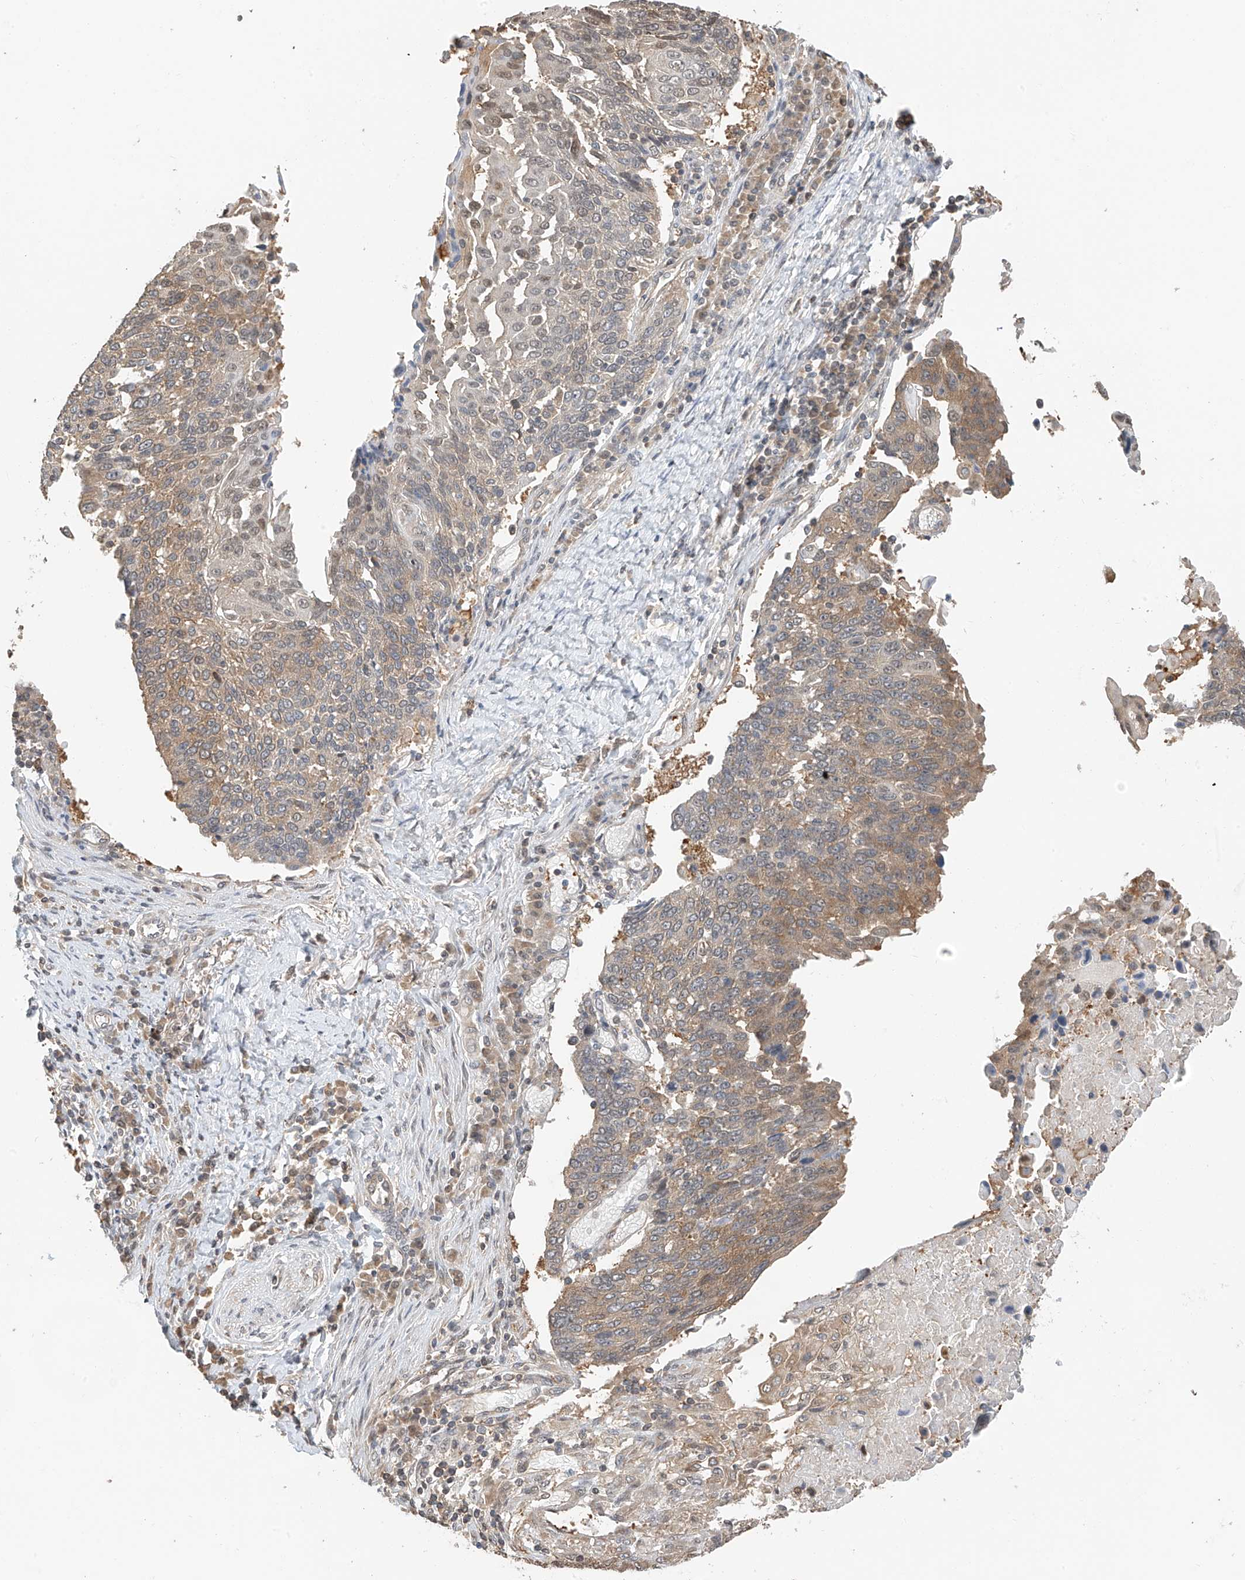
{"staining": {"intensity": "moderate", "quantity": ">75%", "location": "cytoplasmic/membranous,nuclear"}, "tissue": "lung cancer", "cell_type": "Tumor cells", "image_type": "cancer", "snomed": [{"axis": "morphology", "description": "Squamous cell carcinoma, NOS"}, {"axis": "topography", "description": "Lung"}], "caption": "Protein staining demonstrates moderate cytoplasmic/membranous and nuclear expression in about >75% of tumor cells in squamous cell carcinoma (lung).", "gene": "PPA2", "patient": {"sex": "male", "age": 66}}